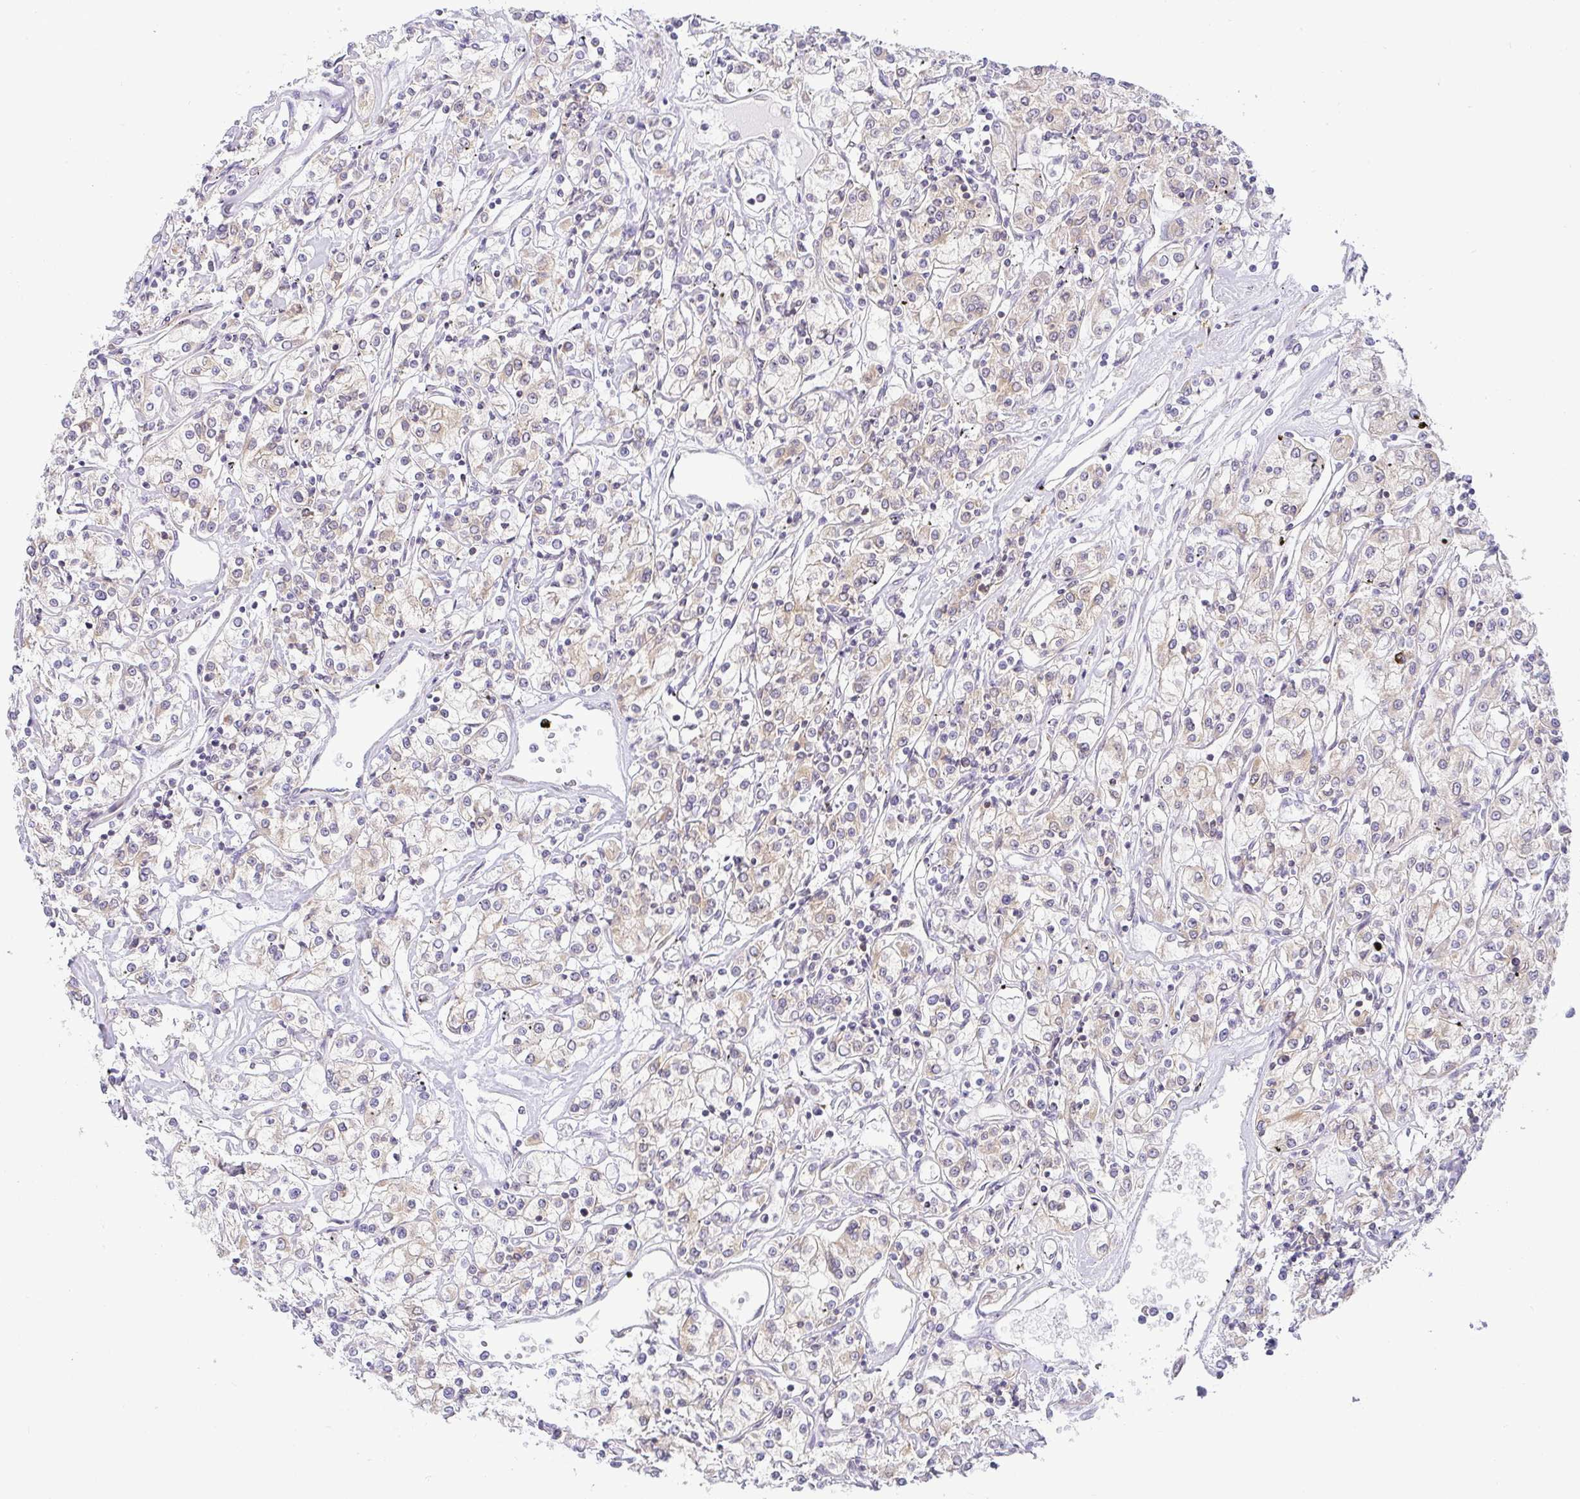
{"staining": {"intensity": "negative", "quantity": "none", "location": "none"}, "tissue": "renal cancer", "cell_type": "Tumor cells", "image_type": "cancer", "snomed": [{"axis": "morphology", "description": "Adenocarcinoma, NOS"}, {"axis": "topography", "description": "Kidney"}], "caption": "DAB (3,3'-diaminobenzidine) immunohistochemical staining of renal adenocarcinoma displays no significant expression in tumor cells. Brightfield microscopy of IHC stained with DAB (brown) and hematoxylin (blue), captured at high magnification.", "gene": "DERL2", "patient": {"sex": "female", "age": 59}}